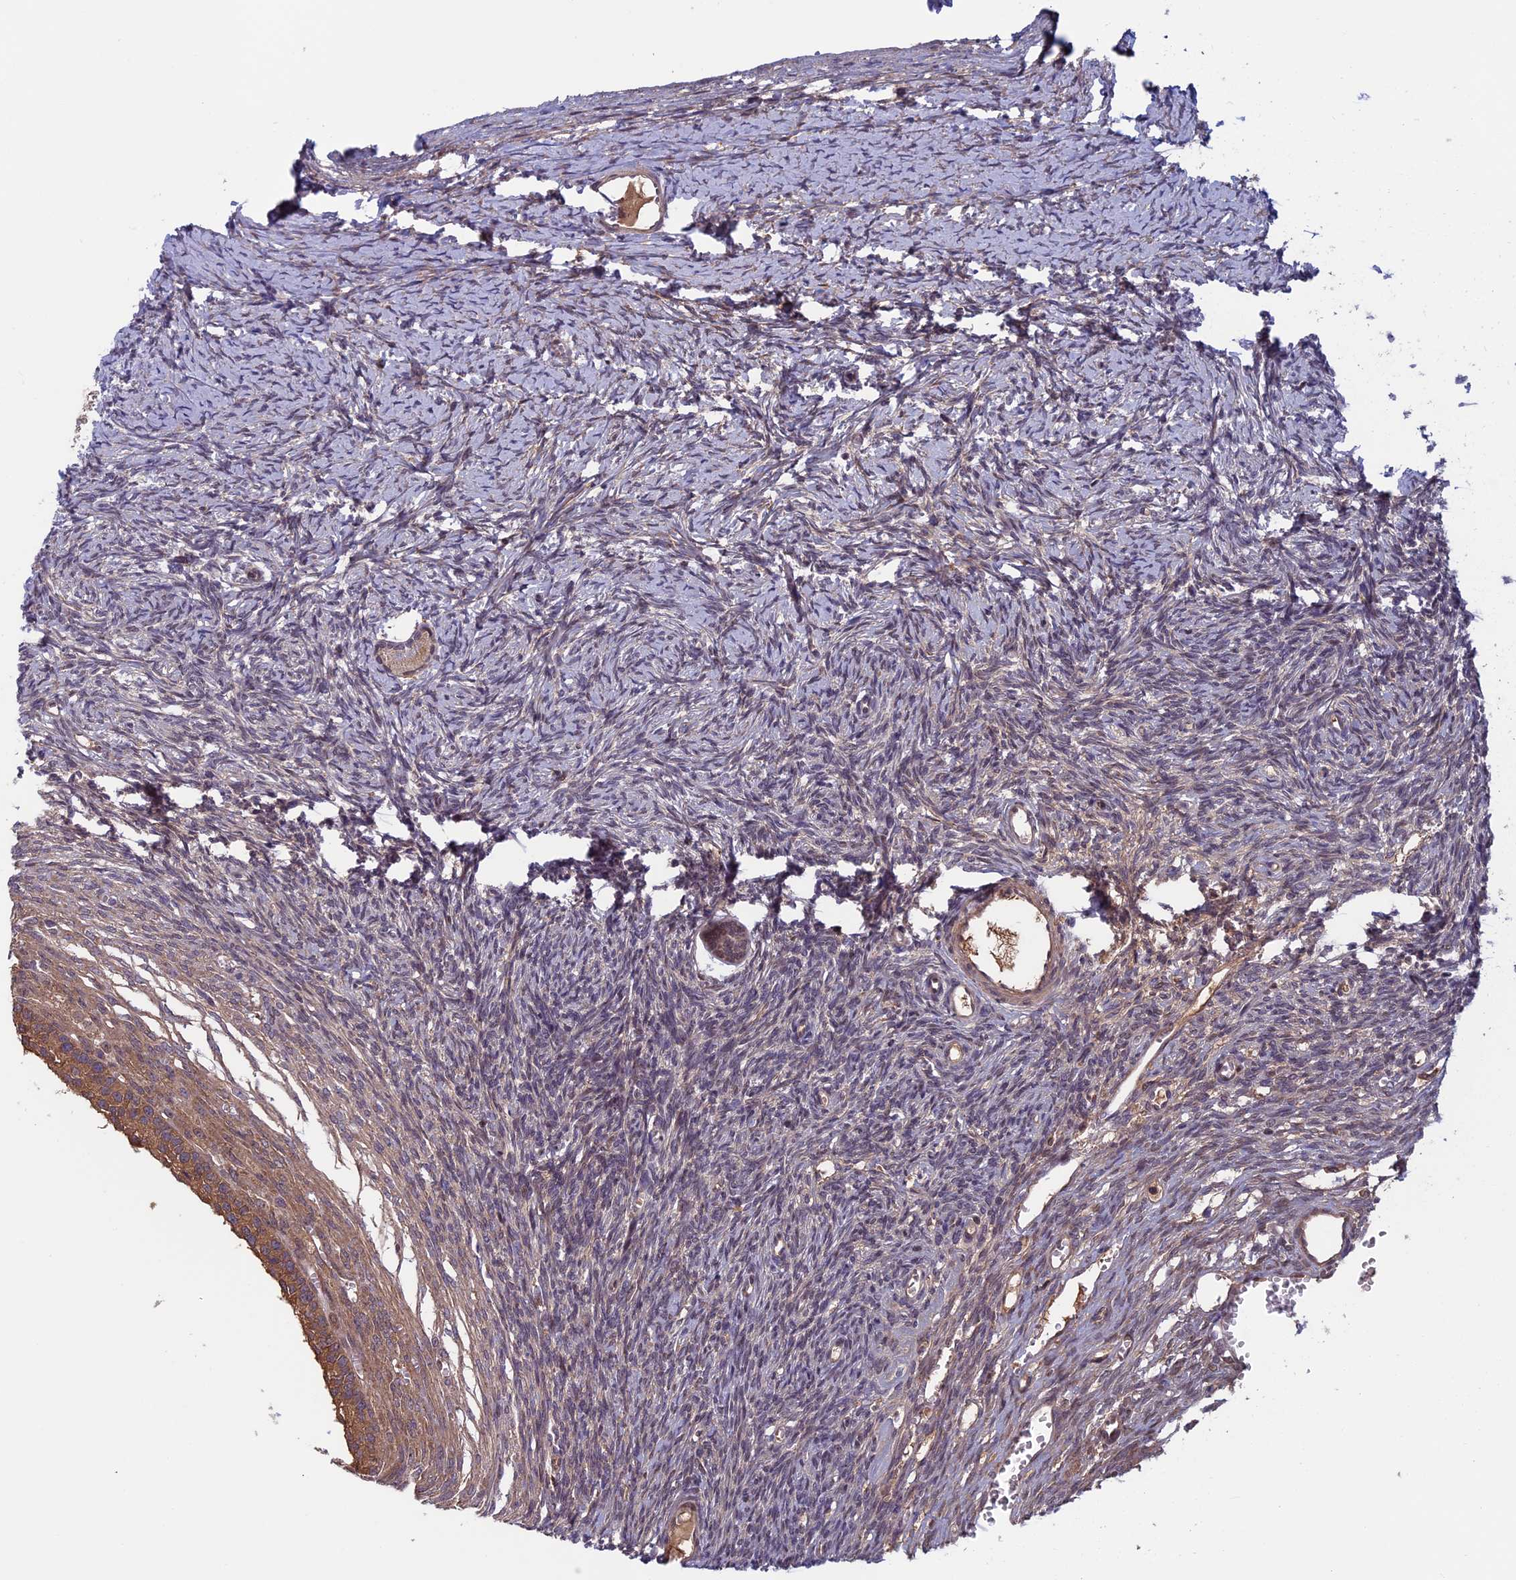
{"staining": {"intensity": "weak", "quantity": ">75%", "location": "cytoplasmic/membranous"}, "tissue": "ovary", "cell_type": "Follicle cells", "image_type": "normal", "snomed": [{"axis": "morphology", "description": "Normal tissue, NOS"}, {"axis": "topography", "description": "Ovary"}], "caption": "A micrograph of ovary stained for a protein shows weak cytoplasmic/membranous brown staining in follicle cells. The protein of interest is stained brown, and the nuclei are stained in blue (DAB IHC with brightfield microscopy, high magnification).", "gene": "FADS1", "patient": {"sex": "female", "age": 39}}